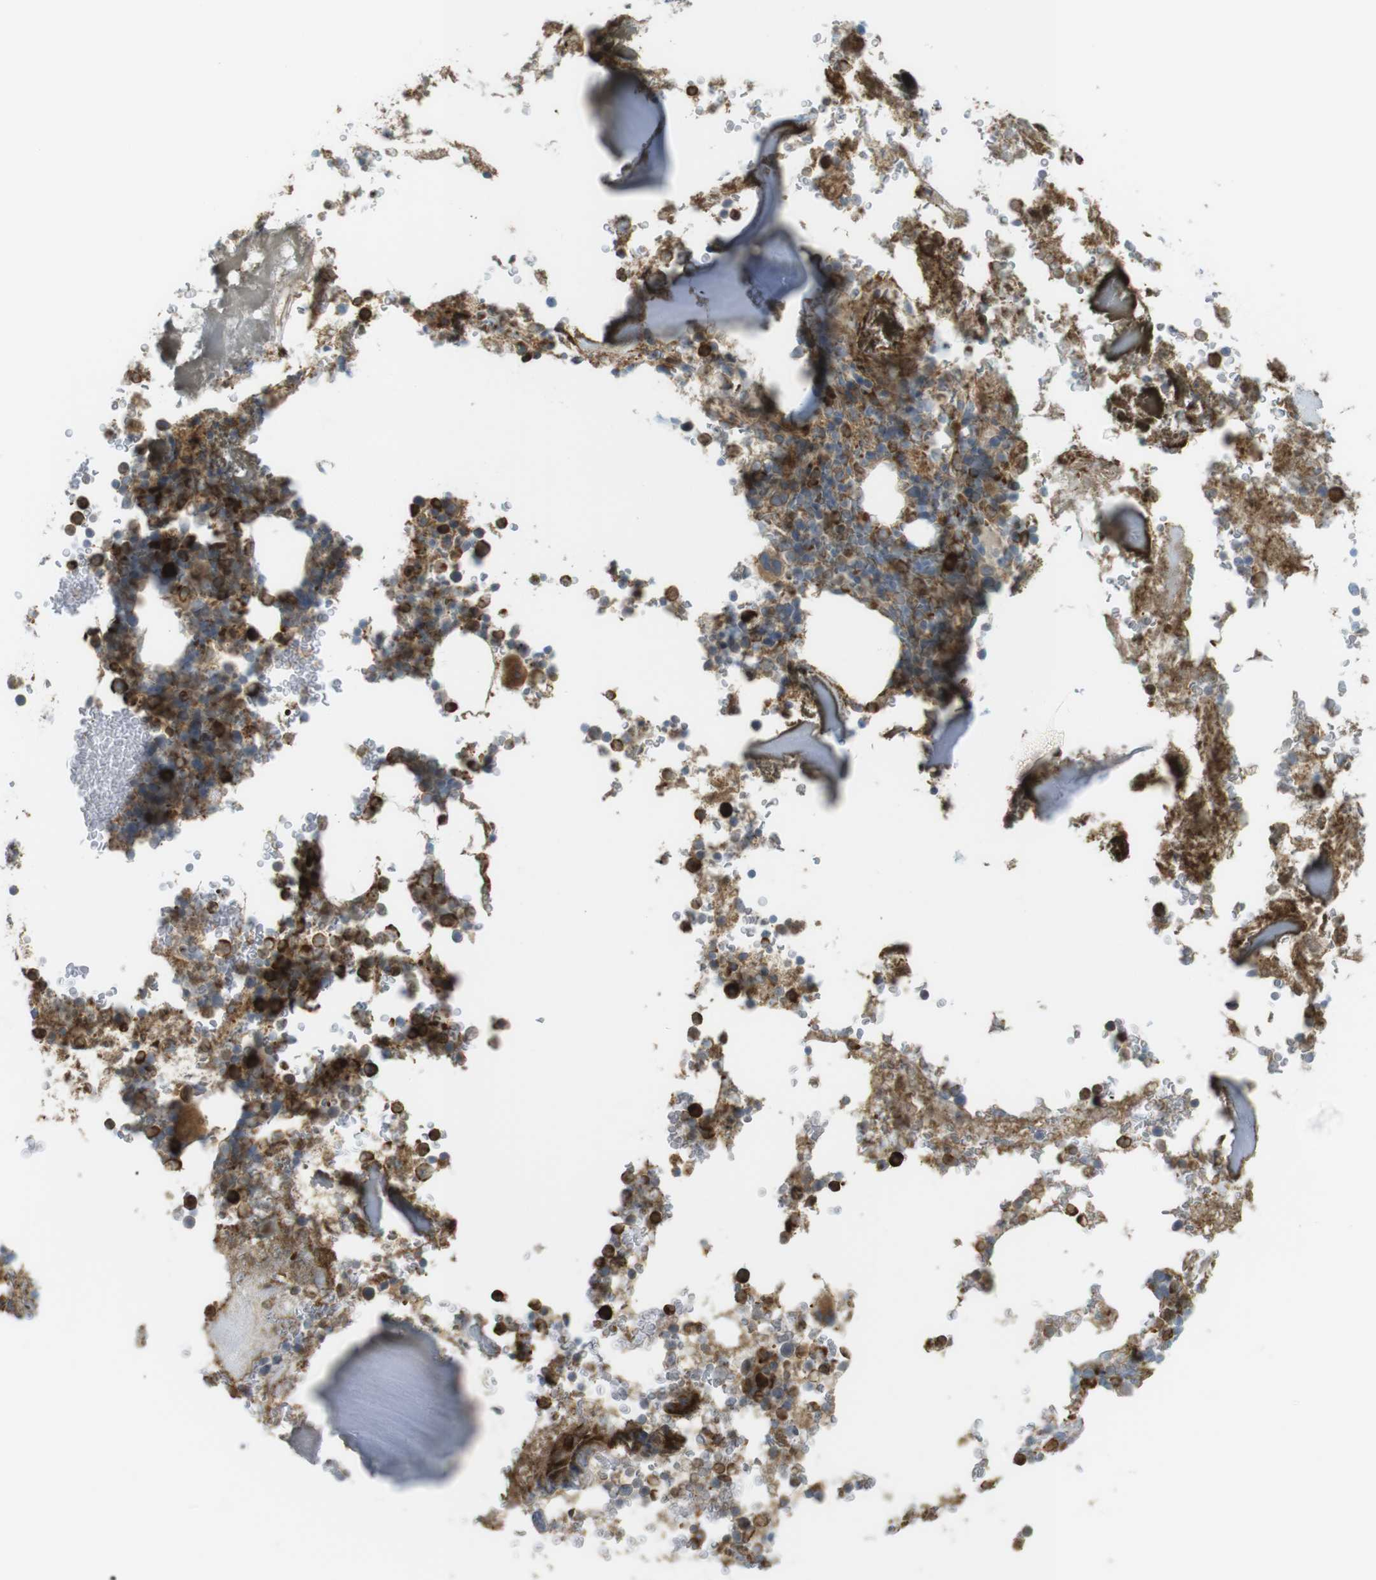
{"staining": {"intensity": "moderate", "quantity": ">75%", "location": "cytoplasmic/membranous"}, "tissue": "bone marrow", "cell_type": "Hematopoietic cells", "image_type": "normal", "snomed": [{"axis": "morphology", "description": "Normal tissue, NOS"}, {"axis": "topography", "description": "Bone marrow"}], "caption": "Immunohistochemical staining of unremarkable human bone marrow exhibits medium levels of moderate cytoplasmic/membranous positivity in about >75% of hematopoietic cells.", "gene": "MBOAT2", "patient": {"sex": "male"}}